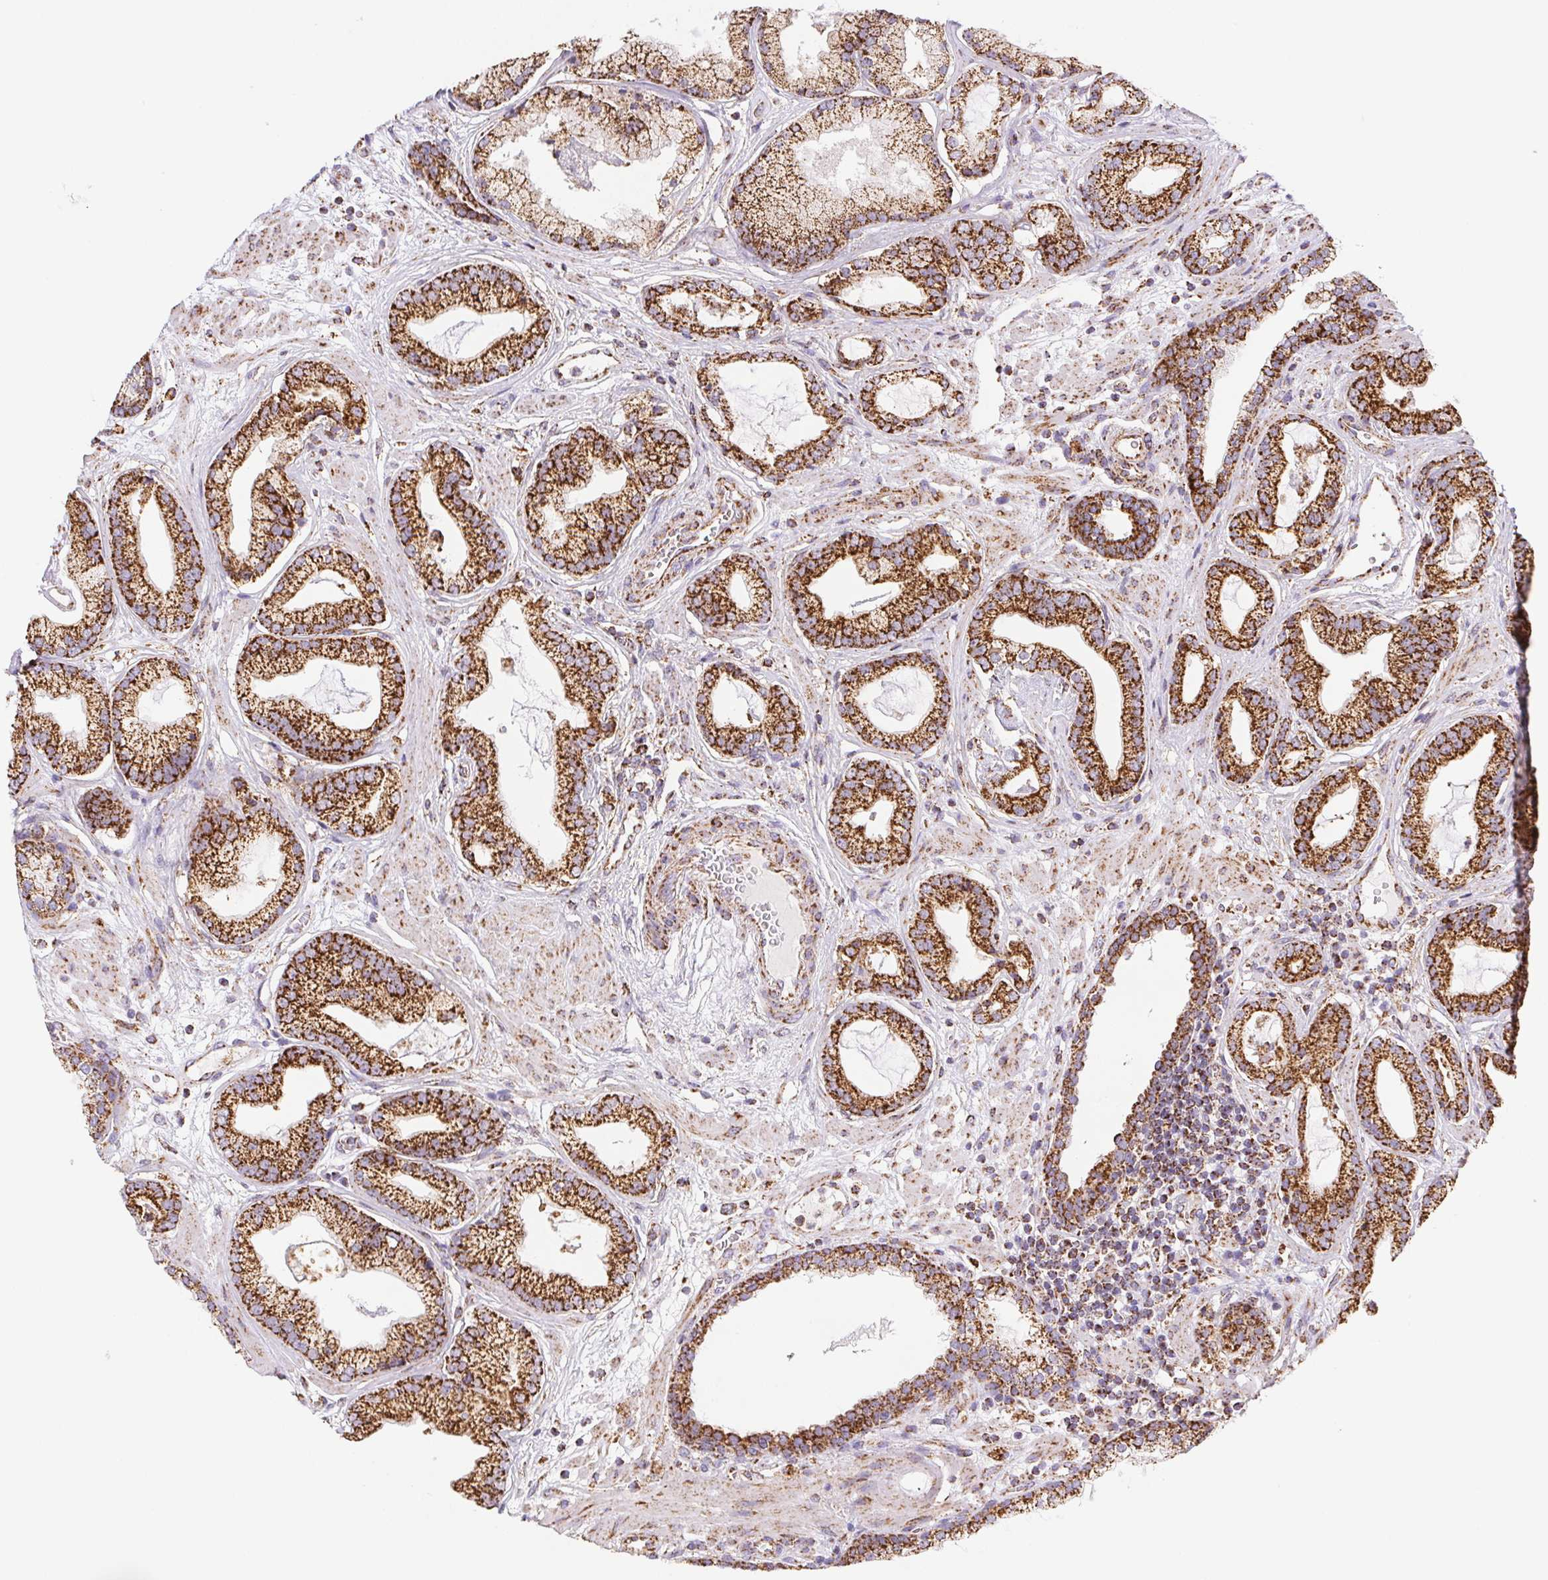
{"staining": {"intensity": "strong", "quantity": ">75%", "location": "cytoplasmic/membranous"}, "tissue": "prostate cancer", "cell_type": "Tumor cells", "image_type": "cancer", "snomed": [{"axis": "morphology", "description": "Adenocarcinoma, Low grade"}, {"axis": "topography", "description": "Prostate"}], "caption": "Brown immunohistochemical staining in prostate cancer (low-grade adenocarcinoma) exhibits strong cytoplasmic/membranous positivity in about >75% of tumor cells.", "gene": "NIPSNAP2", "patient": {"sex": "male", "age": 62}}